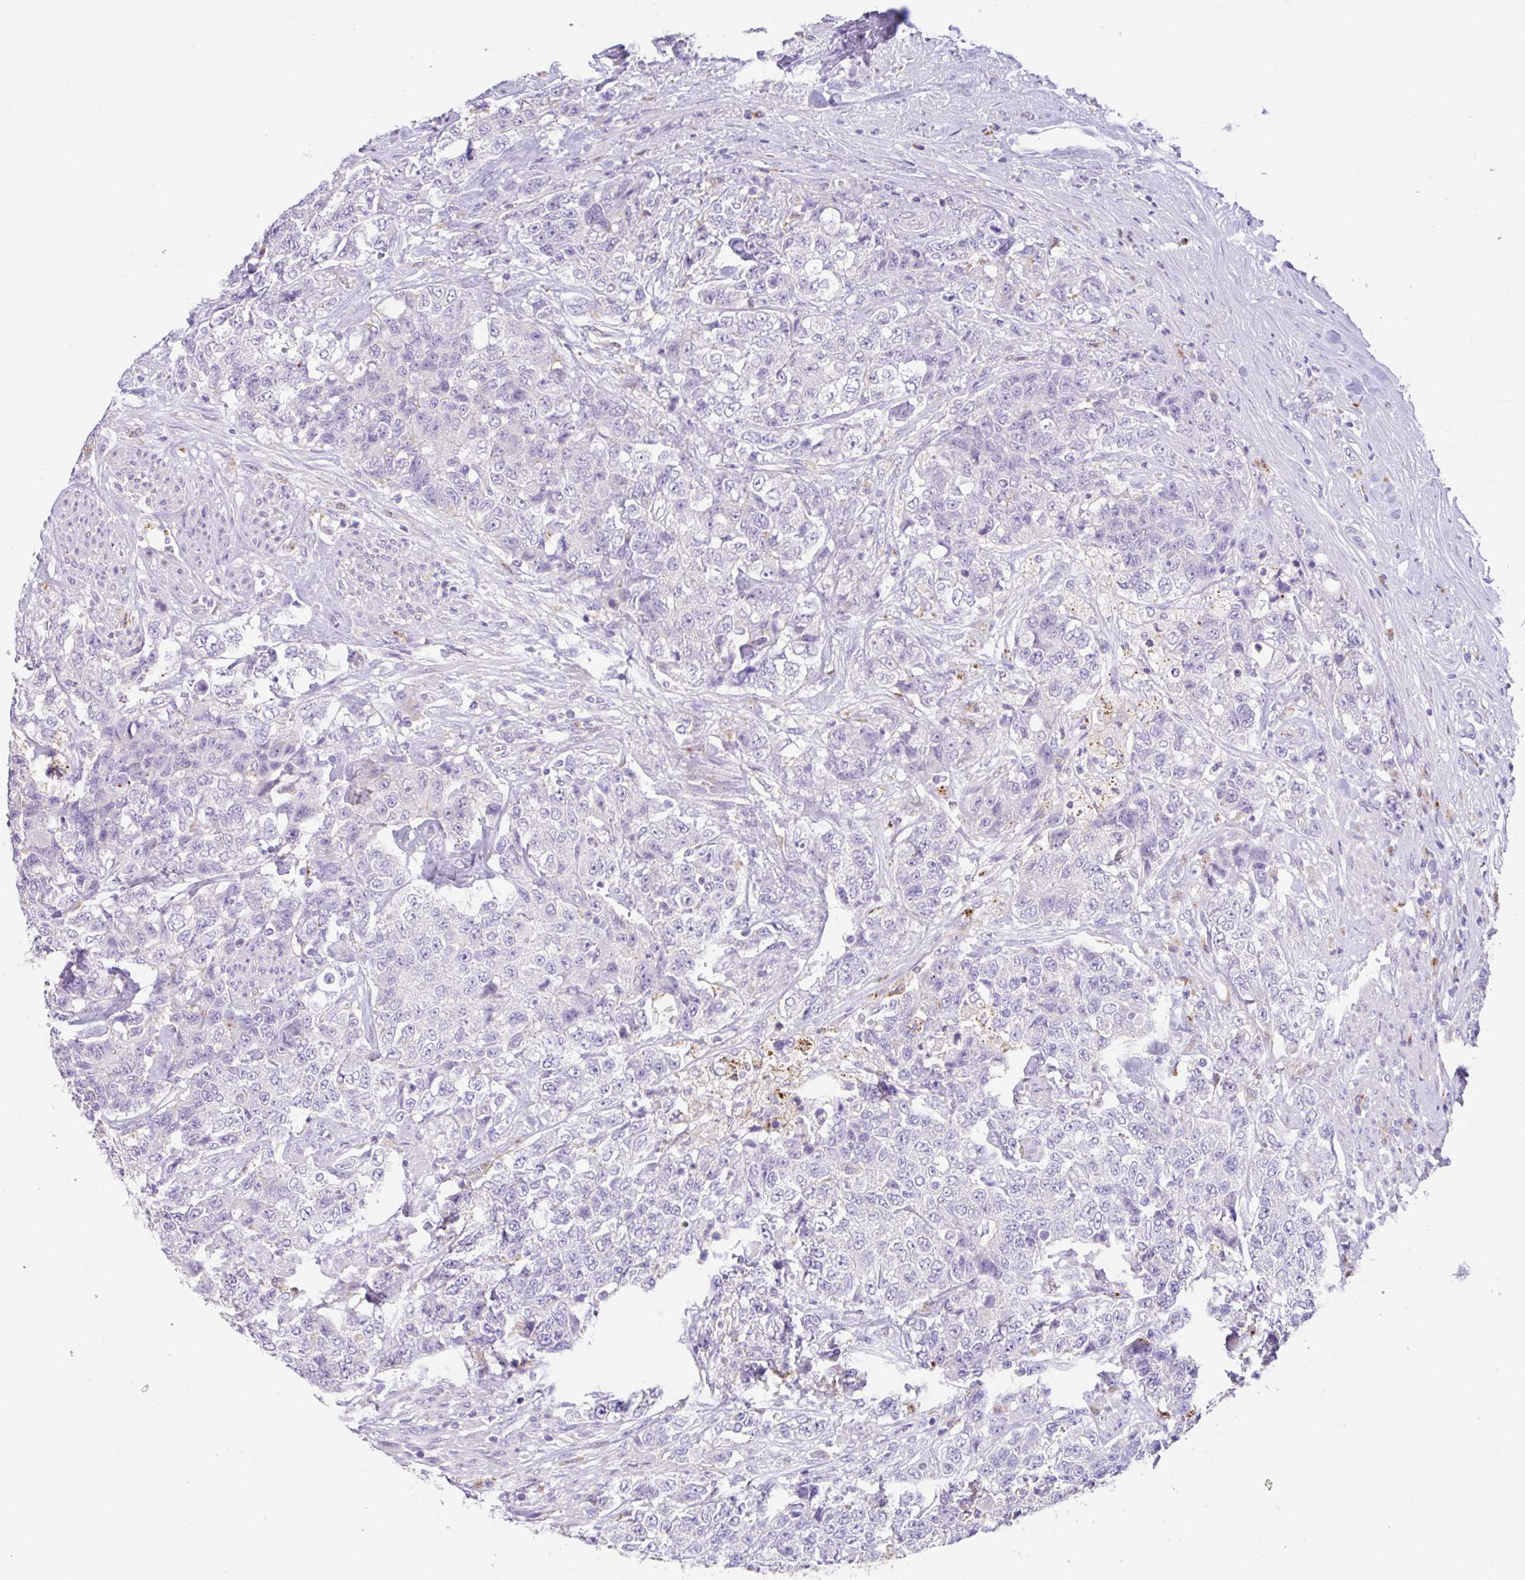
{"staining": {"intensity": "negative", "quantity": "none", "location": "none"}, "tissue": "urothelial cancer", "cell_type": "Tumor cells", "image_type": "cancer", "snomed": [{"axis": "morphology", "description": "Urothelial carcinoma, High grade"}, {"axis": "topography", "description": "Urinary bladder"}], "caption": "A high-resolution micrograph shows immunohistochemistry staining of urothelial cancer, which reveals no significant expression in tumor cells. (Brightfield microscopy of DAB (3,3'-diaminobenzidine) immunohistochemistry (IHC) at high magnification).", "gene": "ZNF33A", "patient": {"sex": "female", "age": 78}}